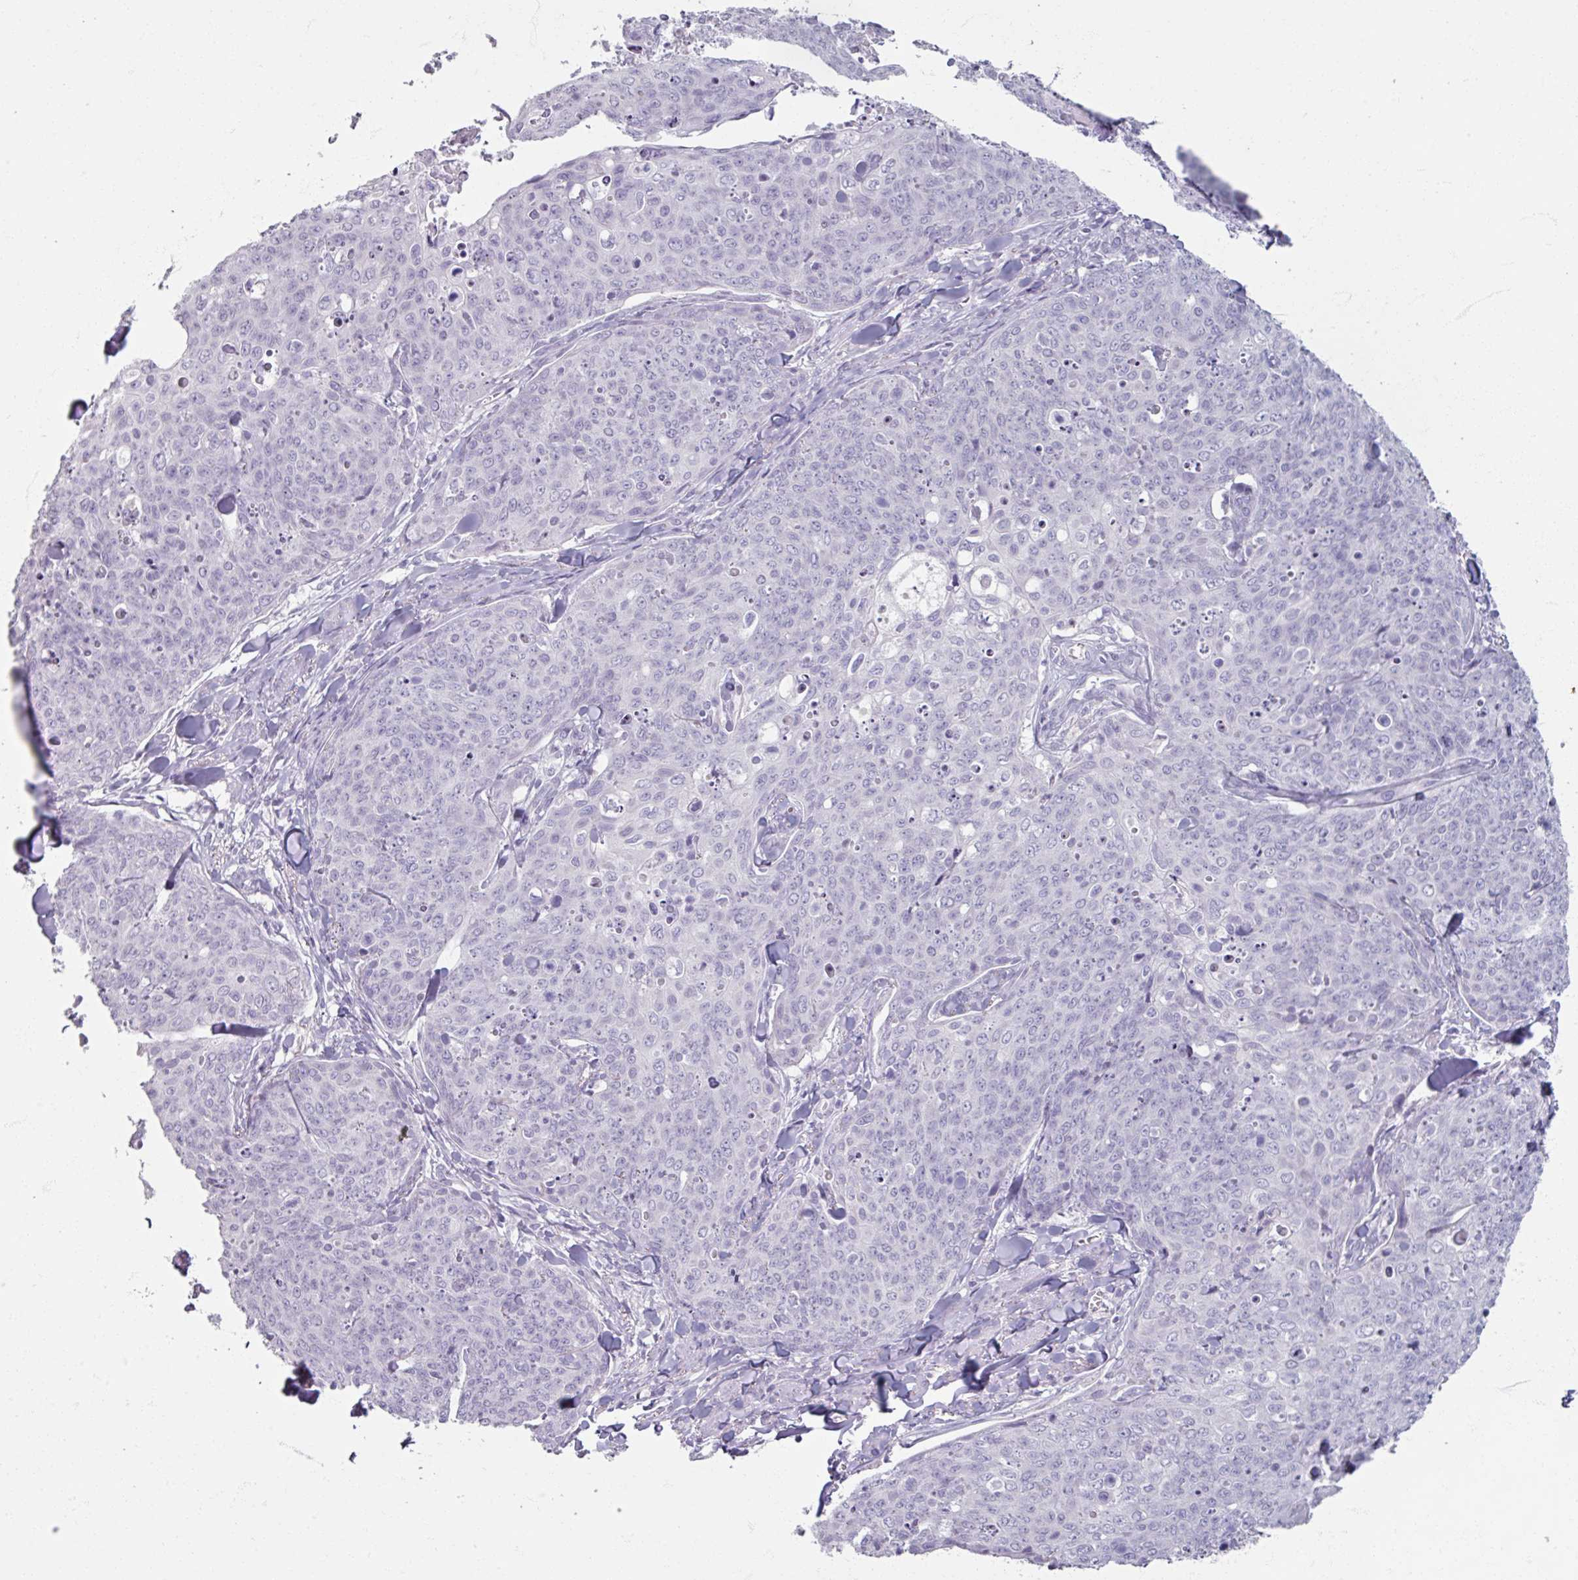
{"staining": {"intensity": "negative", "quantity": "none", "location": "none"}, "tissue": "skin cancer", "cell_type": "Tumor cells", "image_type": "cancer", "snomed": [{"axis": "morphology", "description": "Squamous cell carcinoma, NOS"}, {"axis": "topography", "description": "Skin"}, {"axis": "topography", "description": "Vulva"}], "caption": "High magnification brightfield microscopy of squamous cell carcinoma (skin) stained with DAB (3,3'-diaminobenzidine) (brown) and counterstained with hematoxylin (blue): tumor cells show no significant staining.", "gene": "TG", "patient": {"sex": "female", "age": 85}}